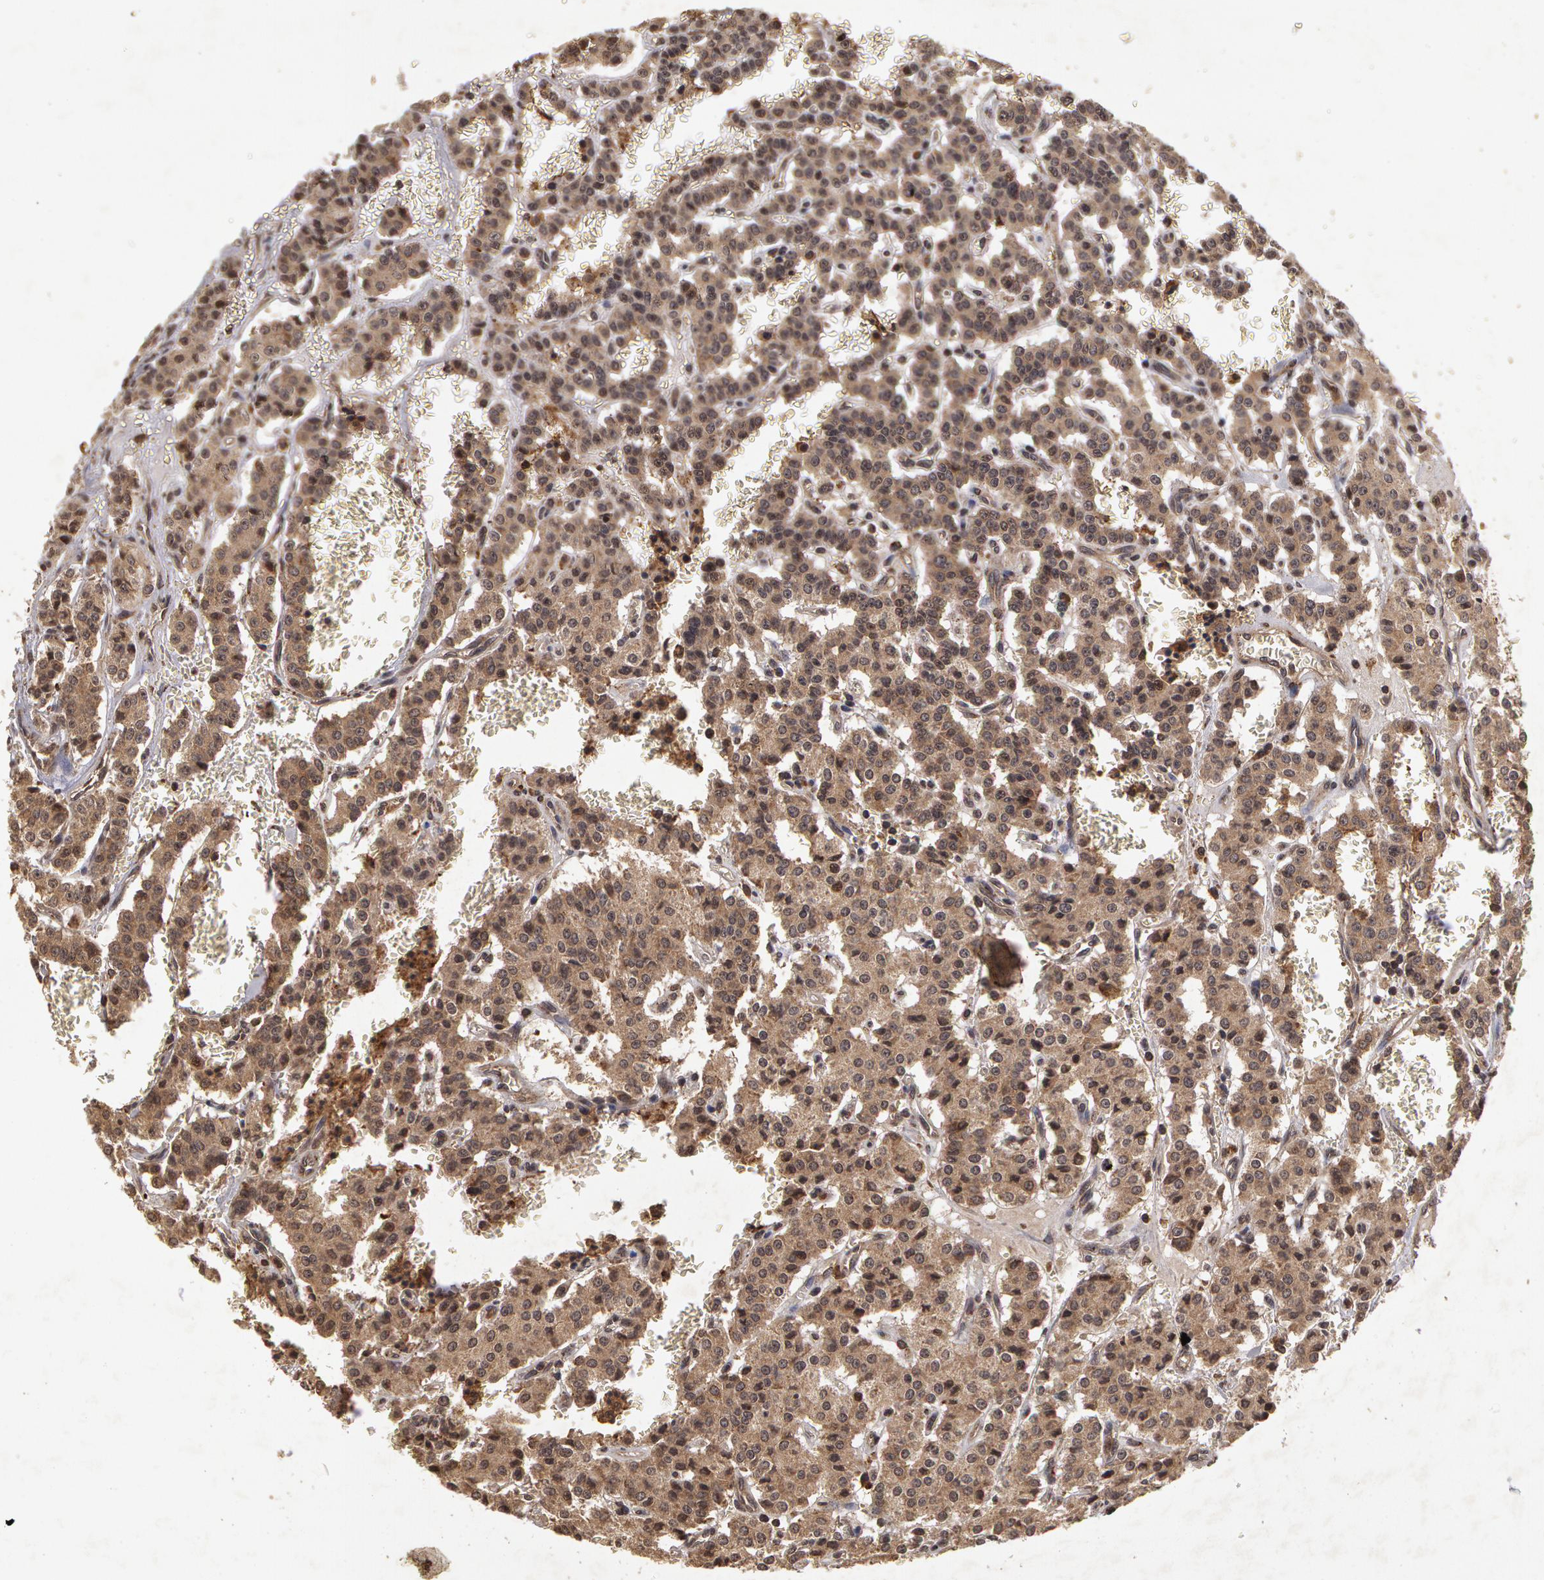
{"staining": {"intensity": "weak", "quantity": ">75%", "location": "cytoplasmic/membranous"}, "tissue": "carcinoid", "cell_type": "Tumor cells", "image_type": "cancer", "snomed": [{"axis": "morphology", "description": "Carcinoid, malignant, NOS"}, {"axis": "topography", "description": "Bronchus"}], "caption": "Protein expression by IHC reveals weak cytoplasmic/membranous staining in about >75% of tumor cells in carcinoid (malignant).", "gene": "CALR", "patient": {"sex": "male", "age": 55}}